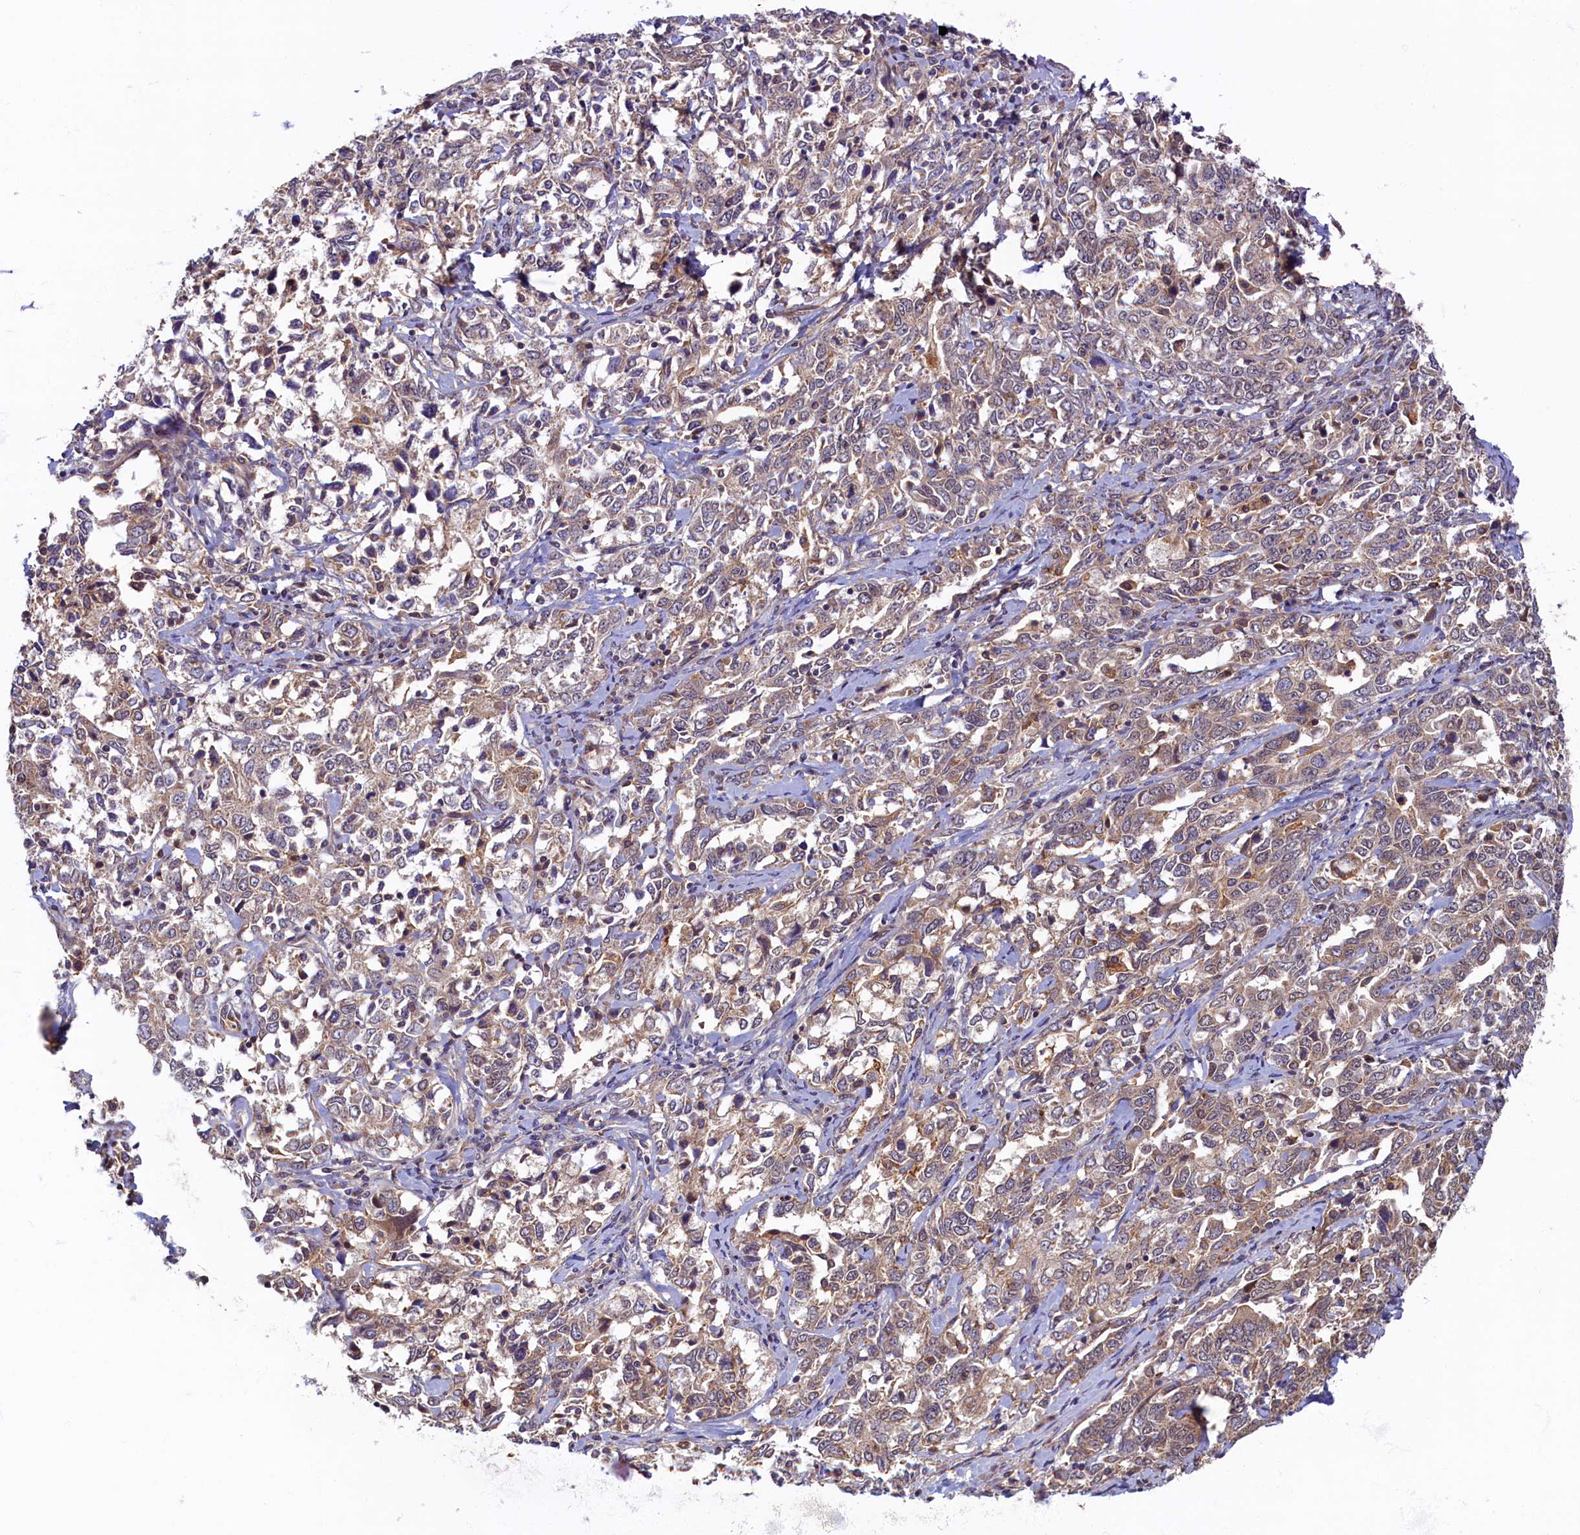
{"staining": {"intensity": "moderate", "quantity": "<25%", "location": "cytoplasmic/membranous"}, "tissue": "ovarian cancer", "cell_type": "Tumor cells", "image_type": "cancer", "snomed": [{"axis": "morphology", "description": "Carcinoma, endometroid"}, {"axis": "topography", "description": "Ovary"}], "caption": "Moderate cytoplasmic/membranous expression for a protein is identified in approximately <25% of tumor cells of endometroid carcinoma (ovarian) using immunohistochemistry.", "gene": "STX12", "patient": {"sex": "female", "age": 62}}